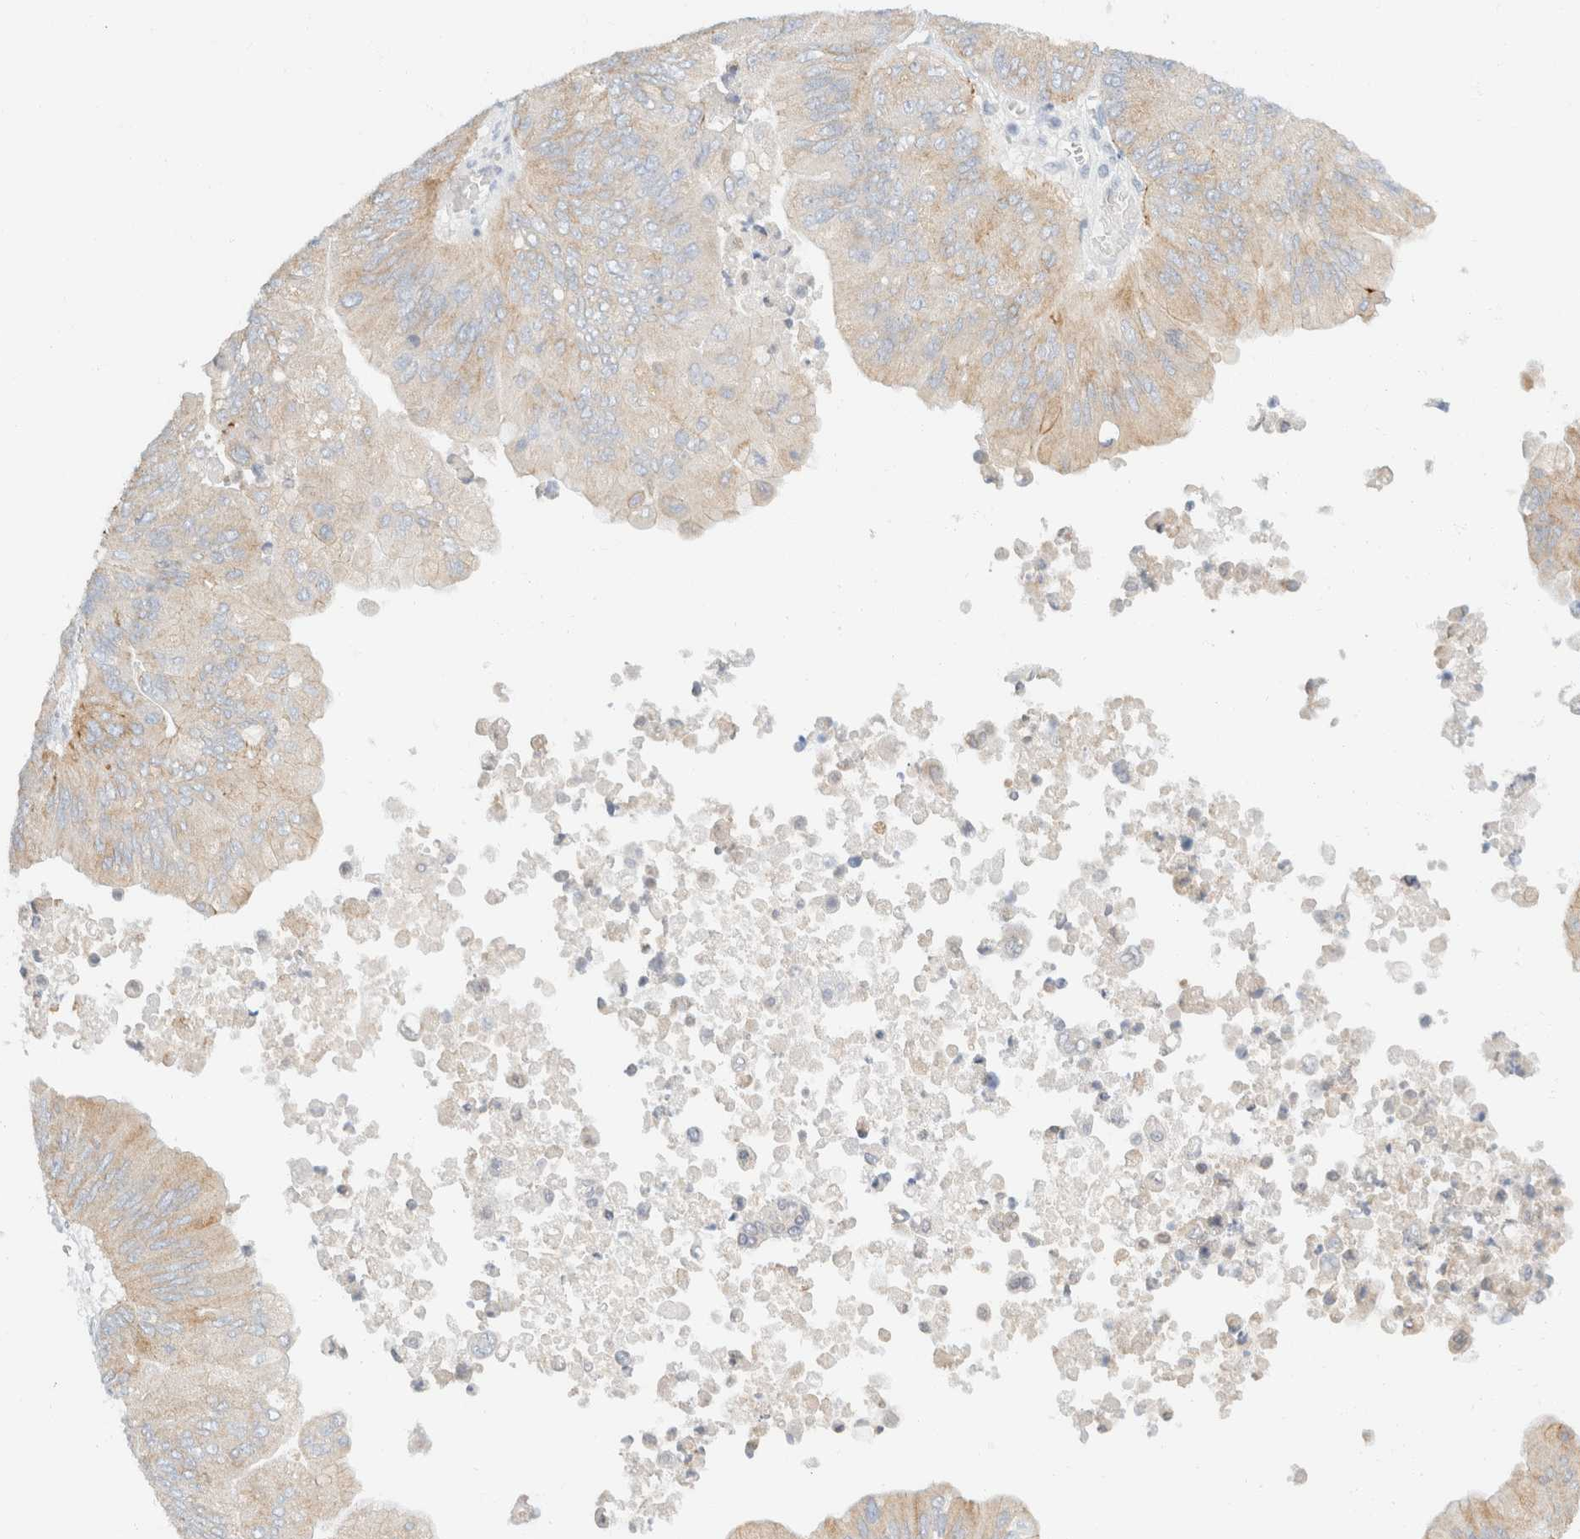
{"staining": {"intensity": "weak", "quantity": "<25%", "location": "cytoplasmic/membranous"}, "tissue": "ovarian cancer", "cell_type": "Tumor cells", "image_type": "cancer", "snomed": [{"axis": "morphology", "description": "Cystadenocarcinoma, mucinous, NOS"}, {"axis": "topography", "description": "Ovary"}], "caption": "Micrograph shows no protein staining in tumor cells of ovarian cancer tissue. Nuclei are stained in blue.", "gene": "SH3GLB2", "patient": {"sex": "female", "age": 61}}